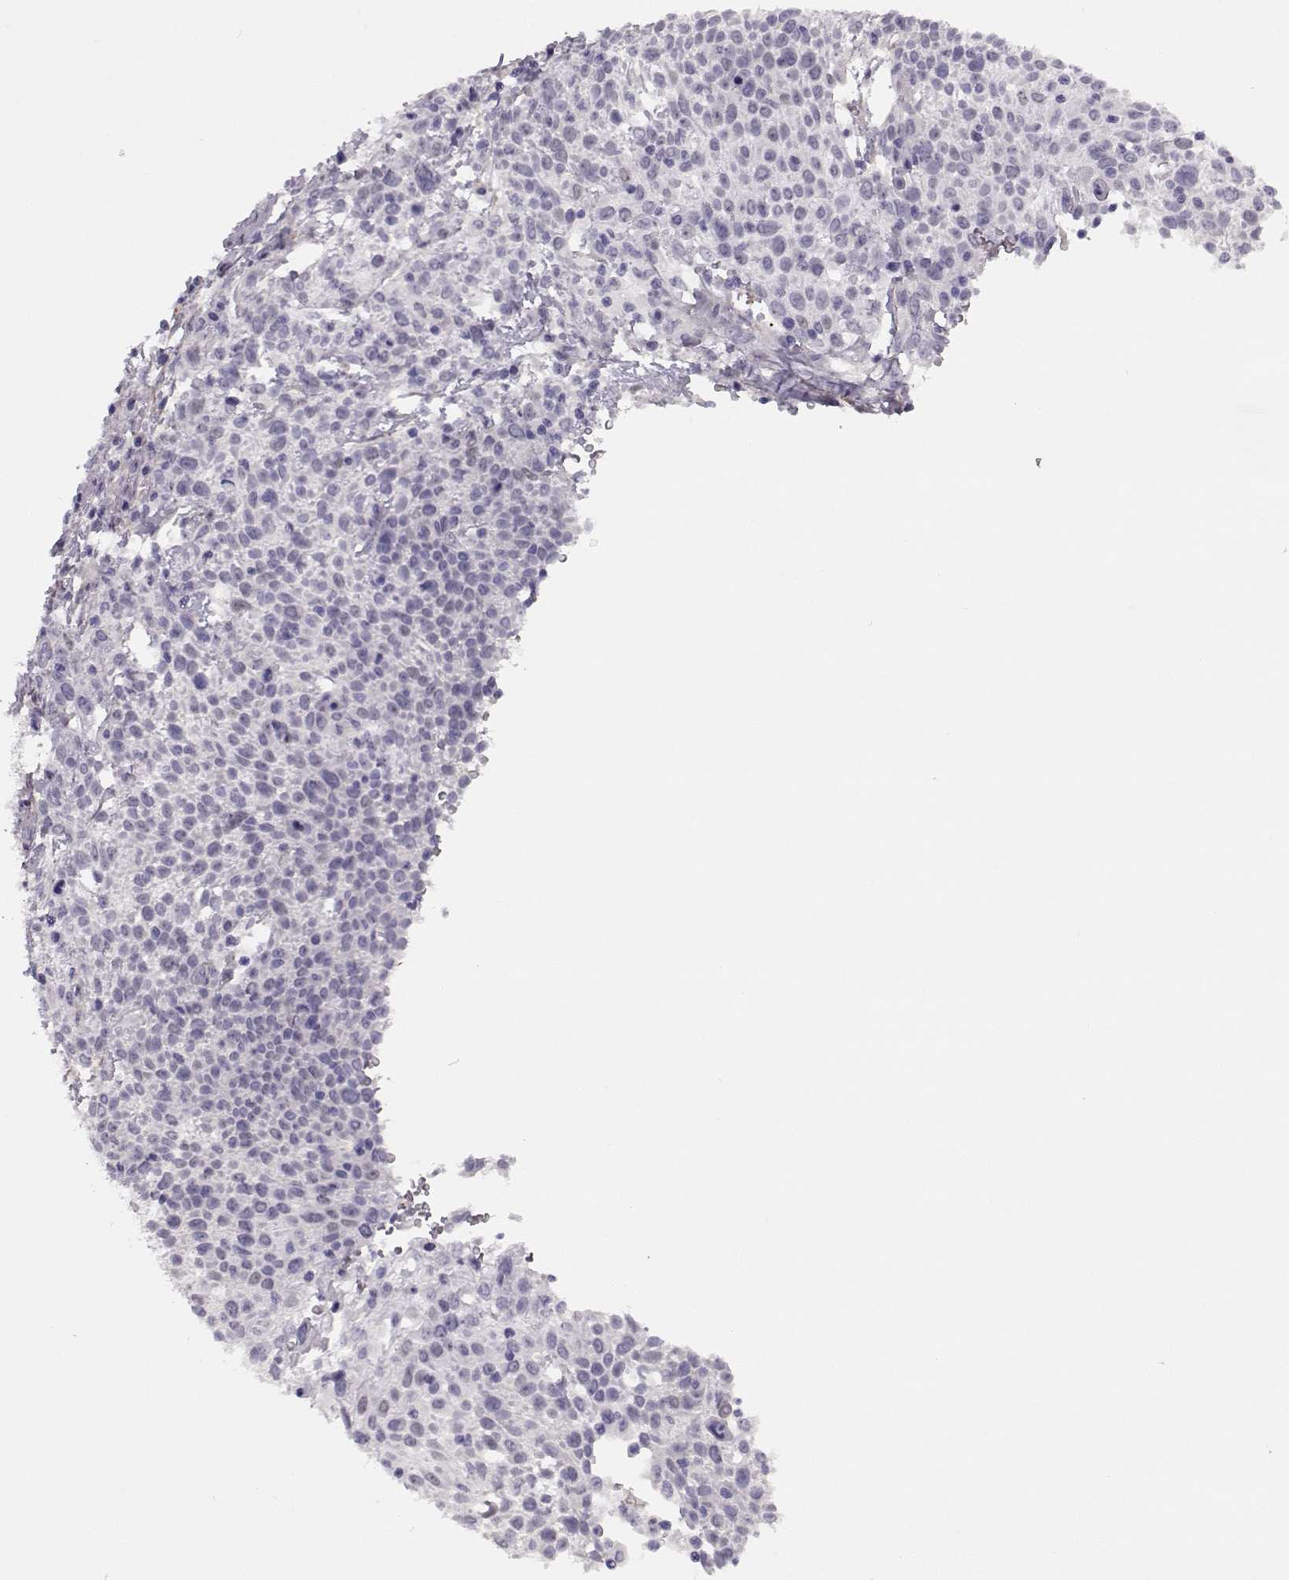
{"staining": {"intensity": "negative", "quantity": "none", "location": "none"}, "tissue": "cervical cancer", "cell_type": "Tumor cells", "image_type": "cancer", "snomed": [{"axis": "morphology", "description": "Squamous cell carcinoma, NOS"}, {"axis": "topography", "description": "Cervix"}], "caption": "Immunohistochemistry of cervical squamous cell carcinoma exhibits no staining in tumor cells.", "gene": "TRIM69", "patient": {"sex": "female", "age": 61}}